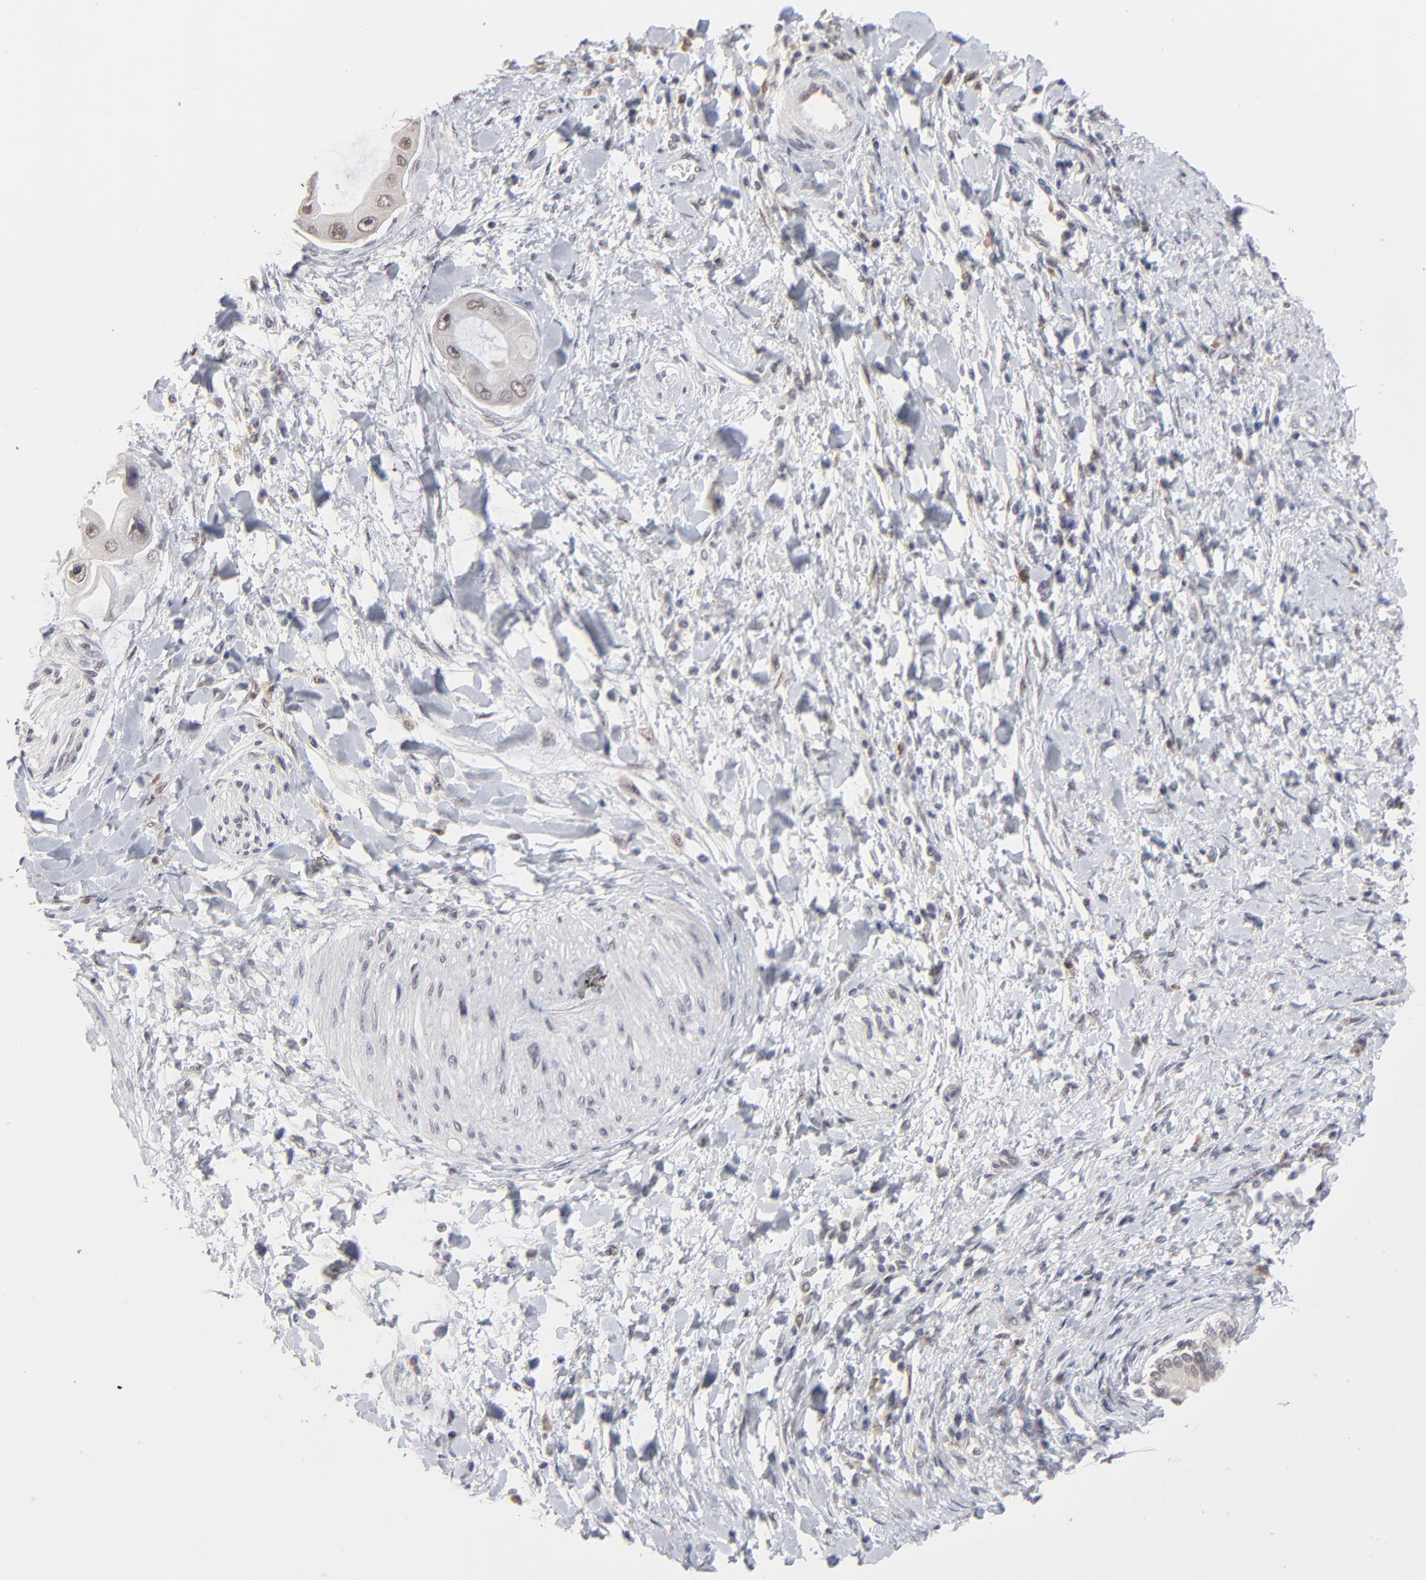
{"staining": {"intensity": "negative", "quantity": "none", "location": "none"}, "tissue": "adipose tissue", "cell_type": "Adipocytes", "image_type": "normal", "snomed": [{"axis": "morphology", "description": "Normal tissue, NOS"}, {"axis": "morphology", "description": "Cholangiocarcinoma"}, {"axis": "topography", "description": "Liver"}, {"axis": "topography", "description": "Peripheral nerve tissue"}], "caption": "IHC of benign human adipose tissue exhibits no positivity in adipocytes.", "gene": "MBIP", "patient": {"sex": "male", "age": 50}}